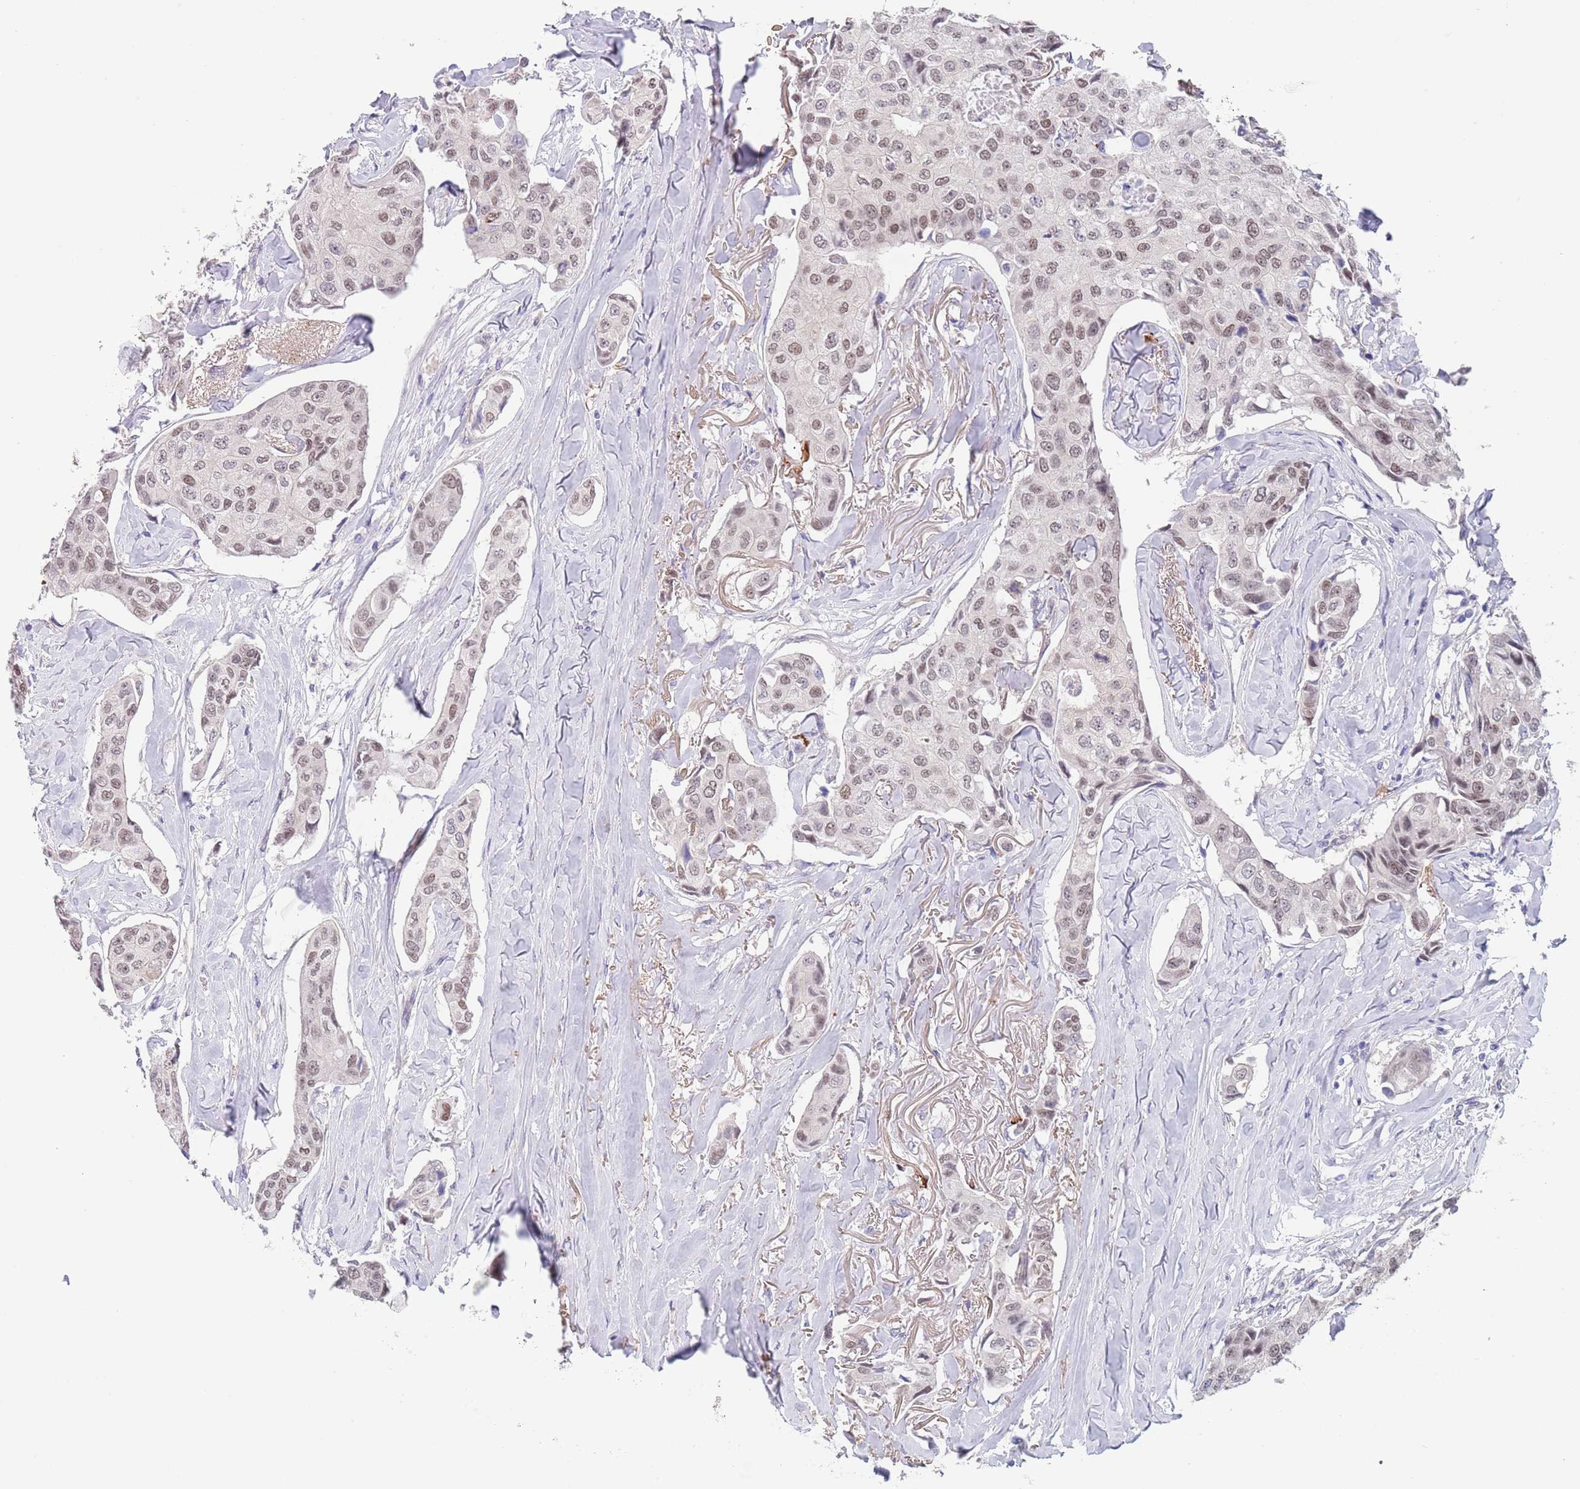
{"staining": {"intensity": "moderate", "quantity": "25%-75%", "location": "nuclear"}, "tissue": "breast cancer", "cell_type": "Tumor cells", "image_type": "cancer", "snomed": [{"axis": "morphology", "description": "Duct carcinoma"}, {"axis": "topography", "description": "Breast"}], "caption": "Breast cancer (invasive ductal carcinoma) stained for a protein reveals moderate nuclear positivity in tumor cells. The staining was performed using DAB to visualize the protein expression in brown, while the nuclei were stained in blue with hematoxylin (Magnification: 20x).", "gene": "RNF169", "patient": {"sex": "female", "age": 80}}